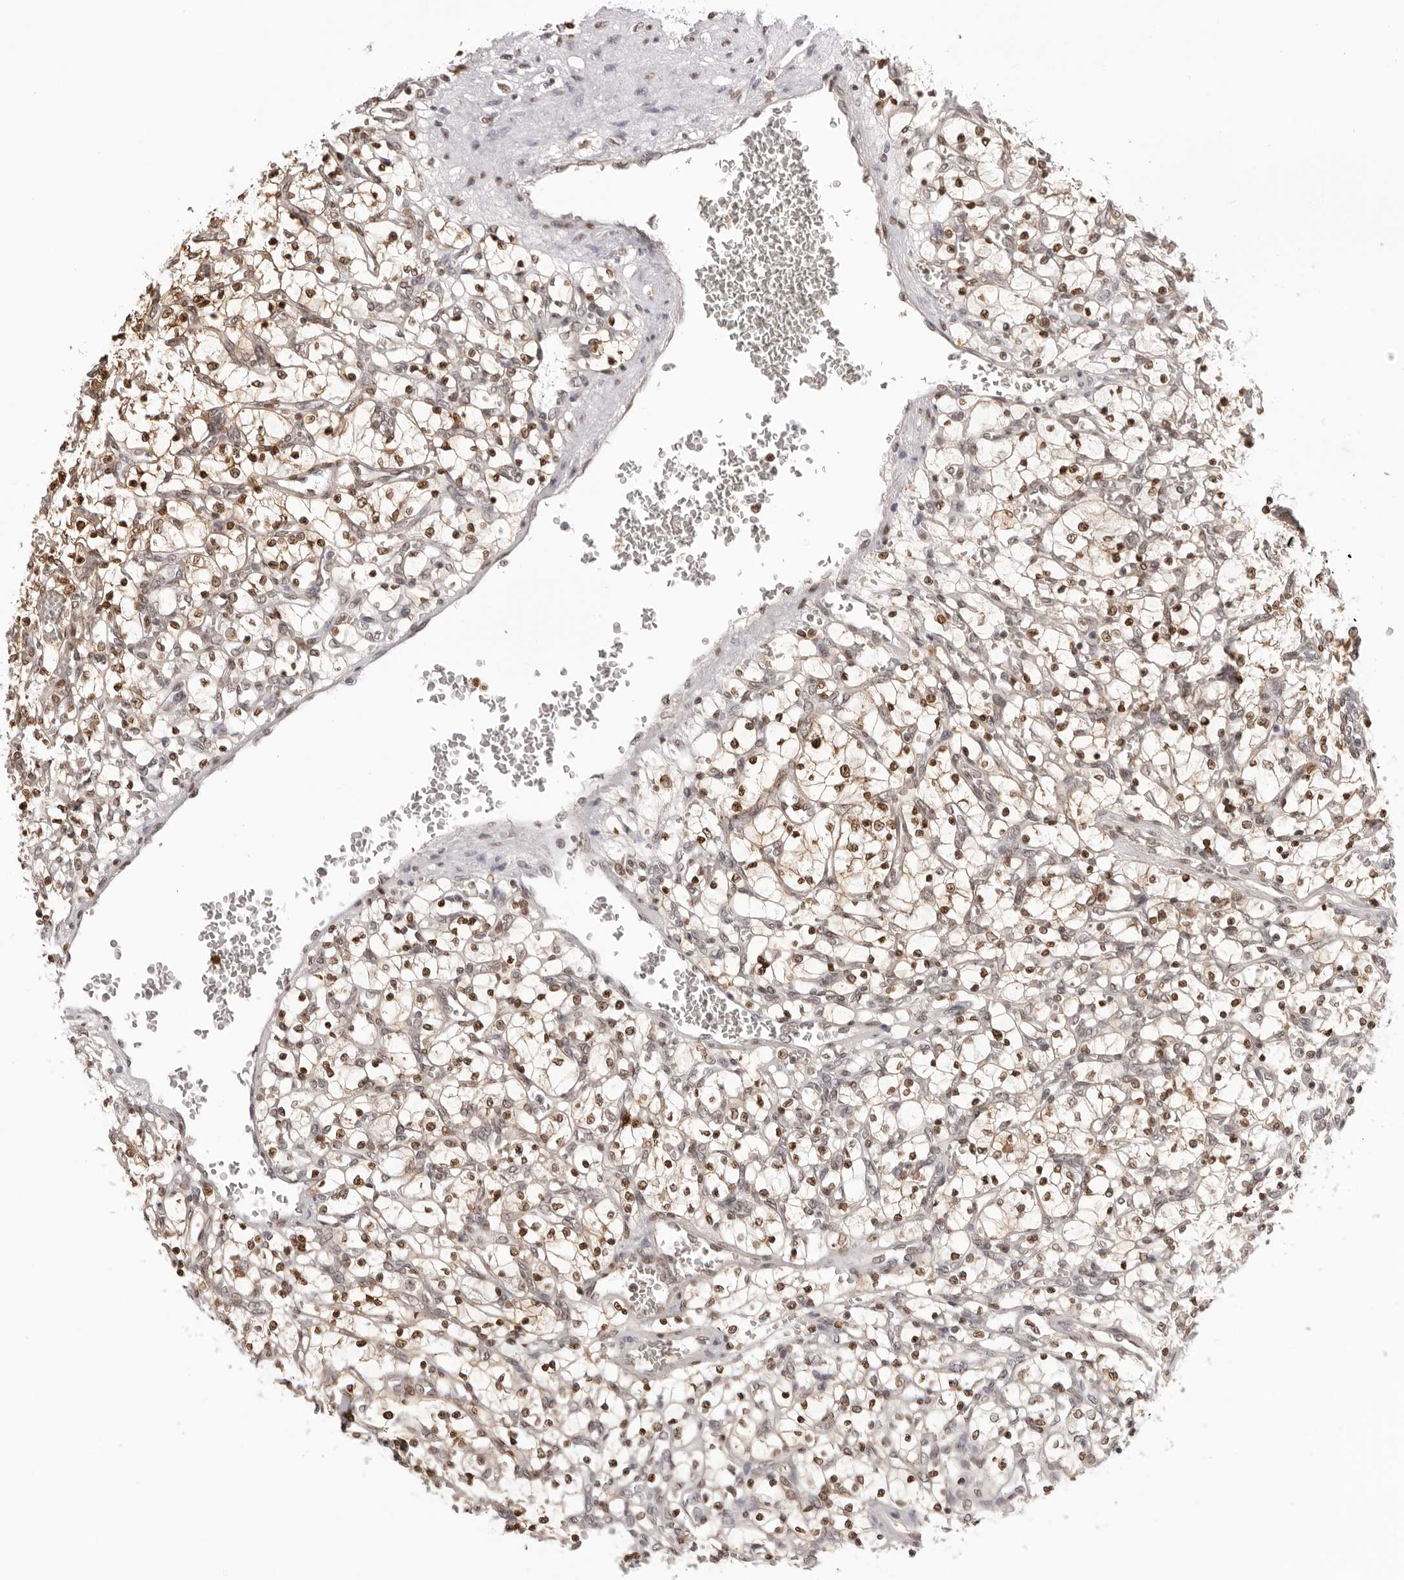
{"staining": {"intensity": "moderate", "quantity": ">75%", "location": "cytoplasmic/membranous,nuclear"}, "tissue": "renal cancer", "cell_type": "Tumor cells", "image_type": "cancer", "snomed": [{"axis": "morphology", "description": "Adenocarcinoma, NOS"}, {"axis": "topography", "description": "Kidney"}], "caption": "Moderate cytoplasmic/membranous and nuclear protein expression is present in approximately >75% of tumor cells in renal adenocarcinoma. The protein is stained brown, and the nuclei are stained in blue (DAB (3,3'-diaminobenzidine) IHC with brightfield microscopy, high magnification).", "gene": "HSPA4", "patient": {"sex": "female", "age": 69}}